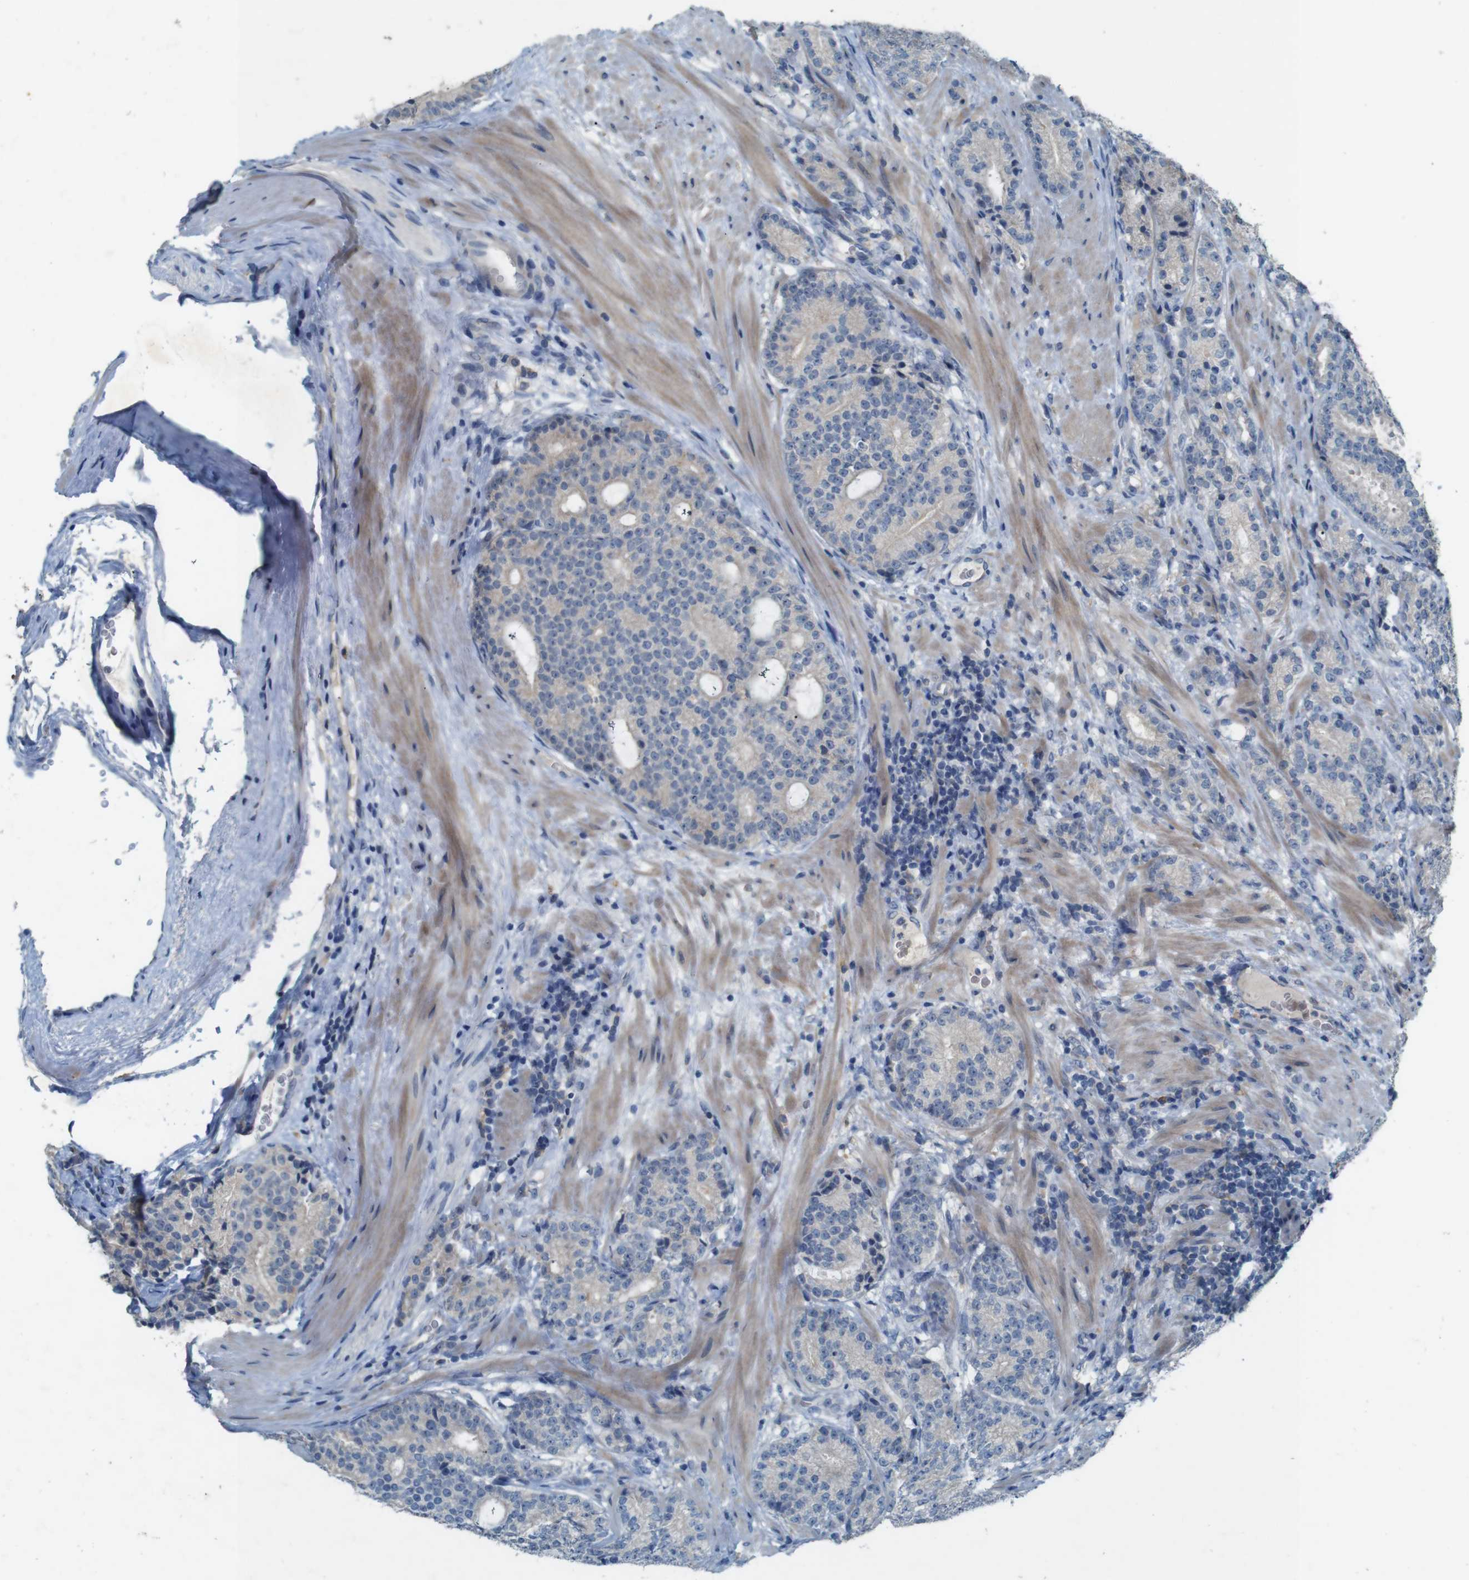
{"staining": {"intensity": "weak", "quantity": "<25%", "location": "cytoplasmic/membranous"}, "tissue": "prostate cancer", "cell_type": "Tumor cells", "image_type": "cancer", "snomed": [{"axis": "morphology", "description": "Adenocarcinoma, High grade"}, {"axis": "topography", "description": "Prostate"}], "caption": "Prostate adenocarcinoma (high-grade) stained for a protein using immunohistochemistry reveals no expression tumor cells.", "gene": "MOGAT3", "patient": {"sex": "male", "age": 61}}